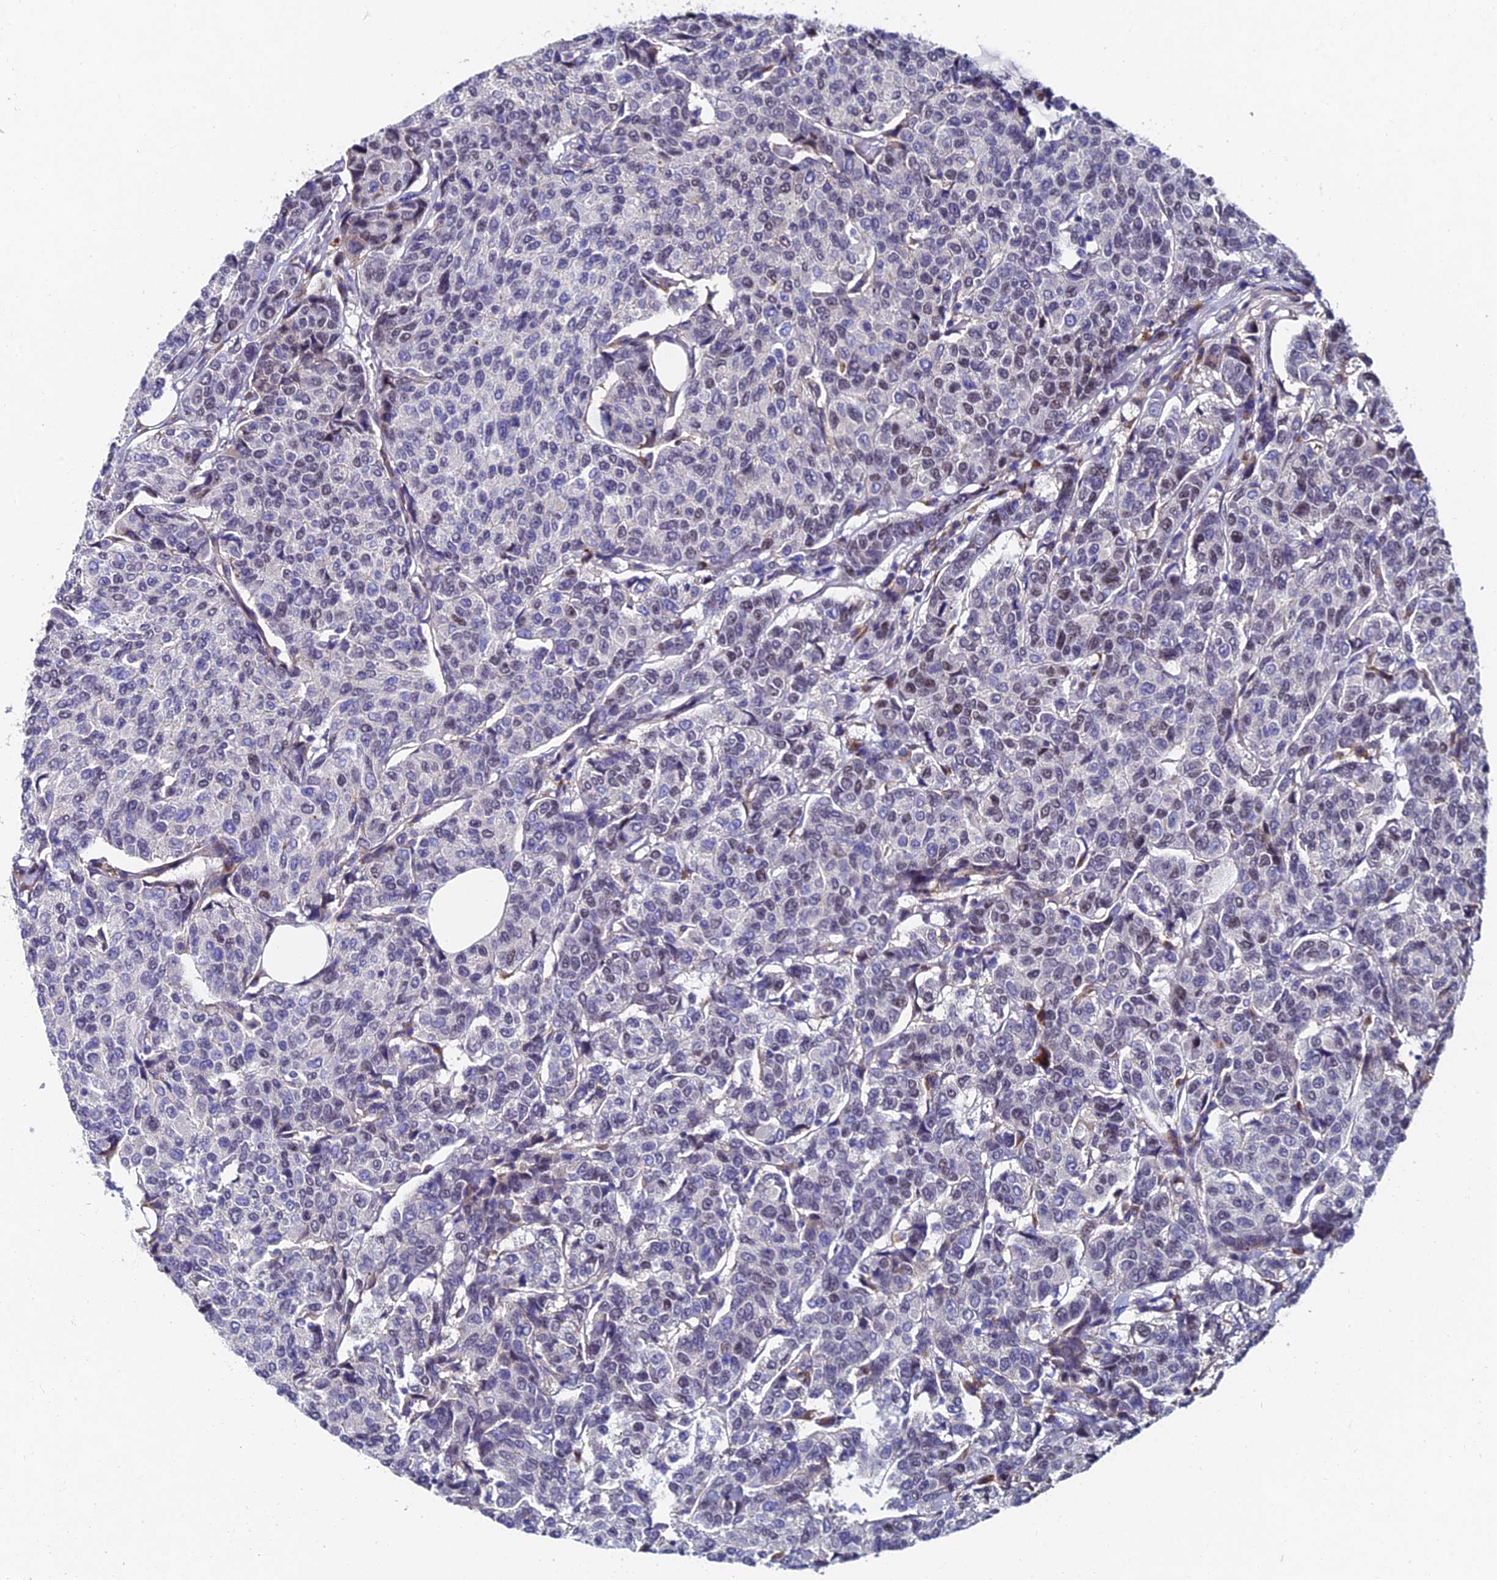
{"staining": {"intensity": "weak", "quantity": "<25%", "location": "nuclear"}, "tissue": "breast cancer", "cell_type": "Tumor cells", "image_type": "cancer", "snomed": [{"axis": "morphology", "description": "Duct carcinoma"}, {"axis": "topography", "description": "Breast"}], "caption": "This is an IHC photomicrograph of human breast cancer. There is no staining in tumor cells.", "gene": "TRIM24", "patient": {"sex": "female", "age": 55}}